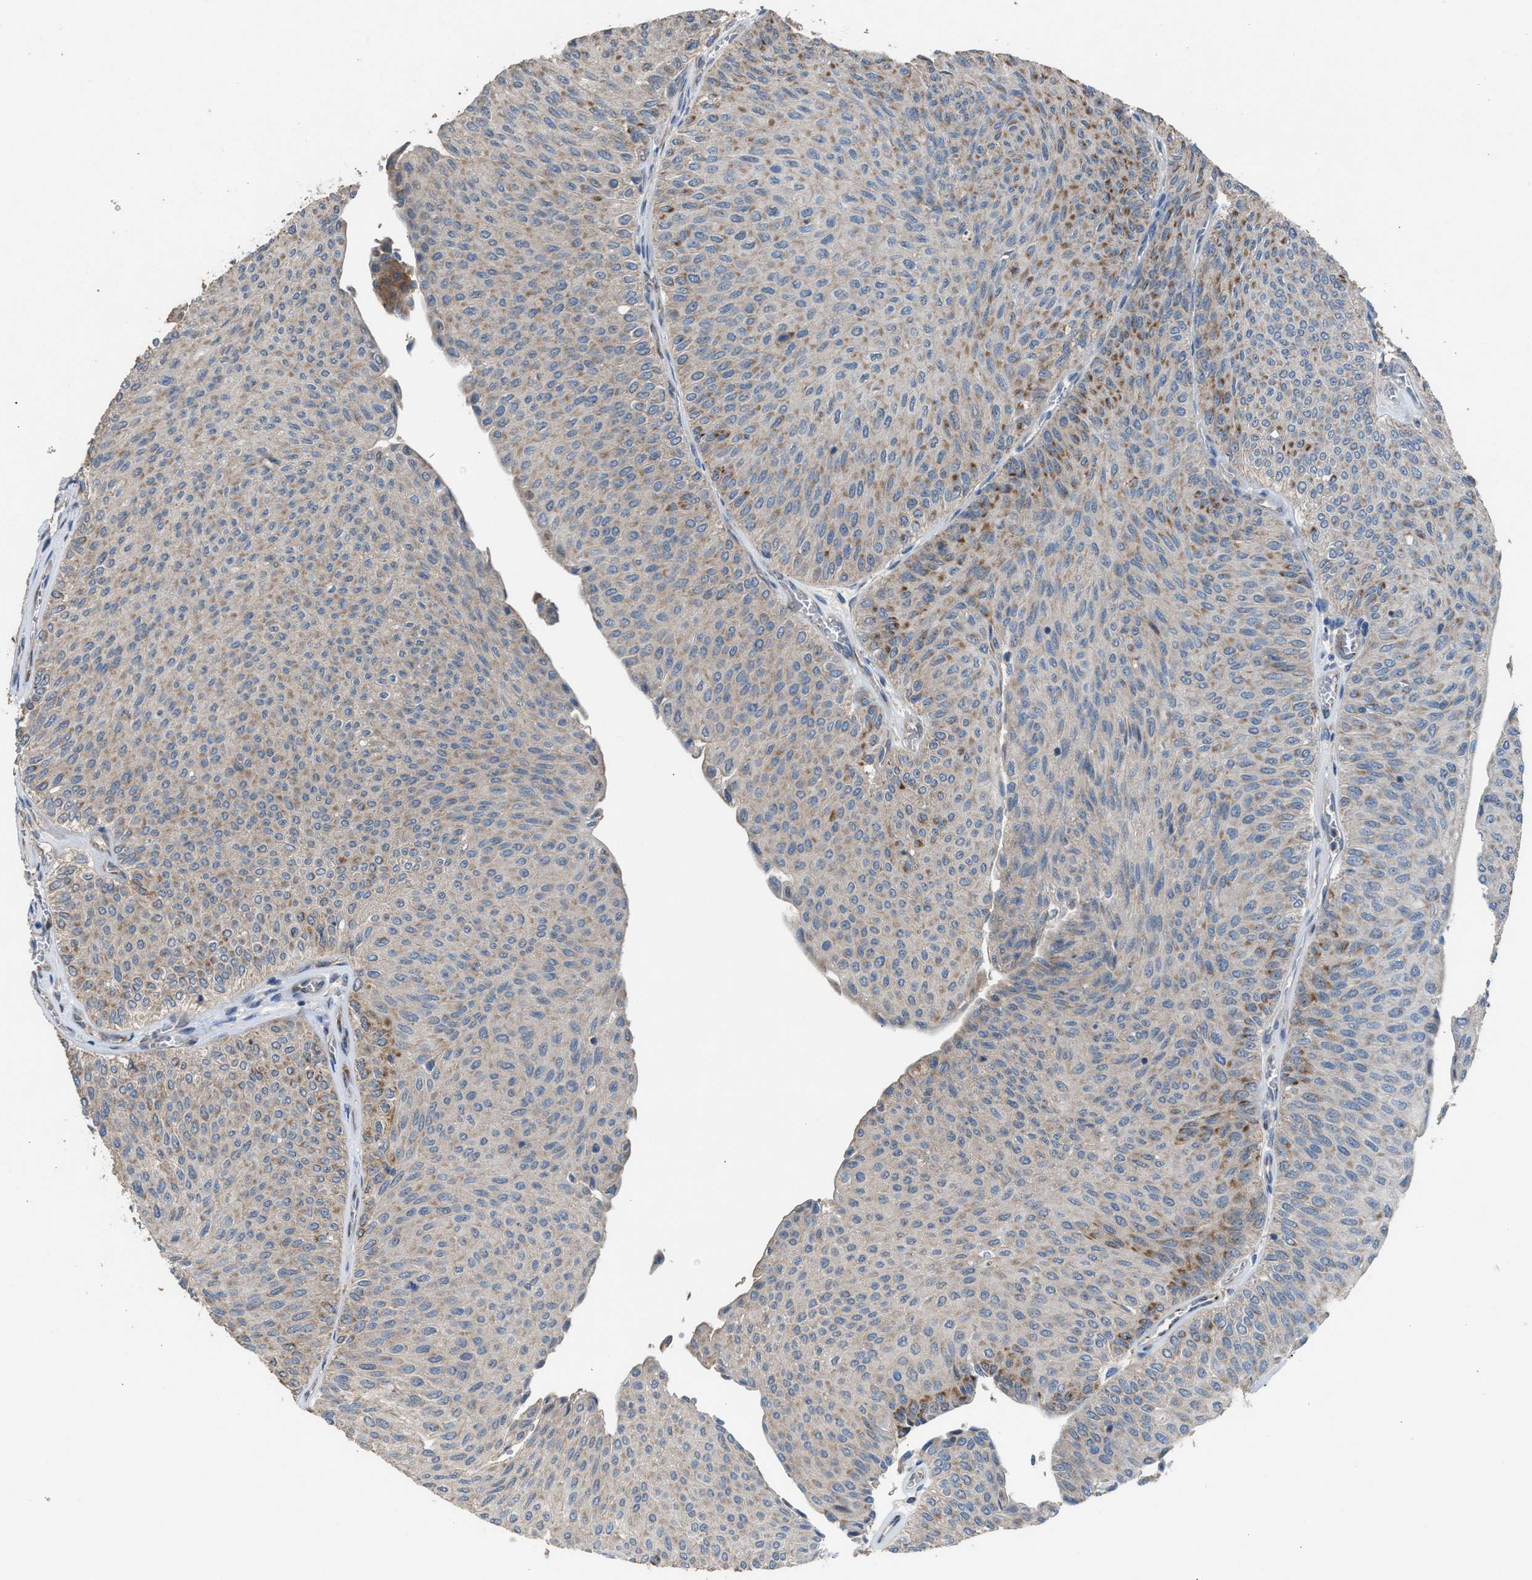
{"staining": {"intensity": "moderate", "quantity": "25%-75%", "location": "cytoplasmic/membranous"}, "tissue": "urothelial cancer", "cell_type": "Tumor cells", "image_type": "cancer", "snomed": [{"axis": "morphology", "description": "Urothelial carcinoma, Low grade"}, {"axis": "topography", "description": "Urinary bladder"}], "caption": "Low-grade urothelial carcinoma stained for a protein exhibits moderate cytoplasmic/membranous positivity in tumor cells.", "gene": "TPK1", "patient": {"sex": "male", "age": 78}}